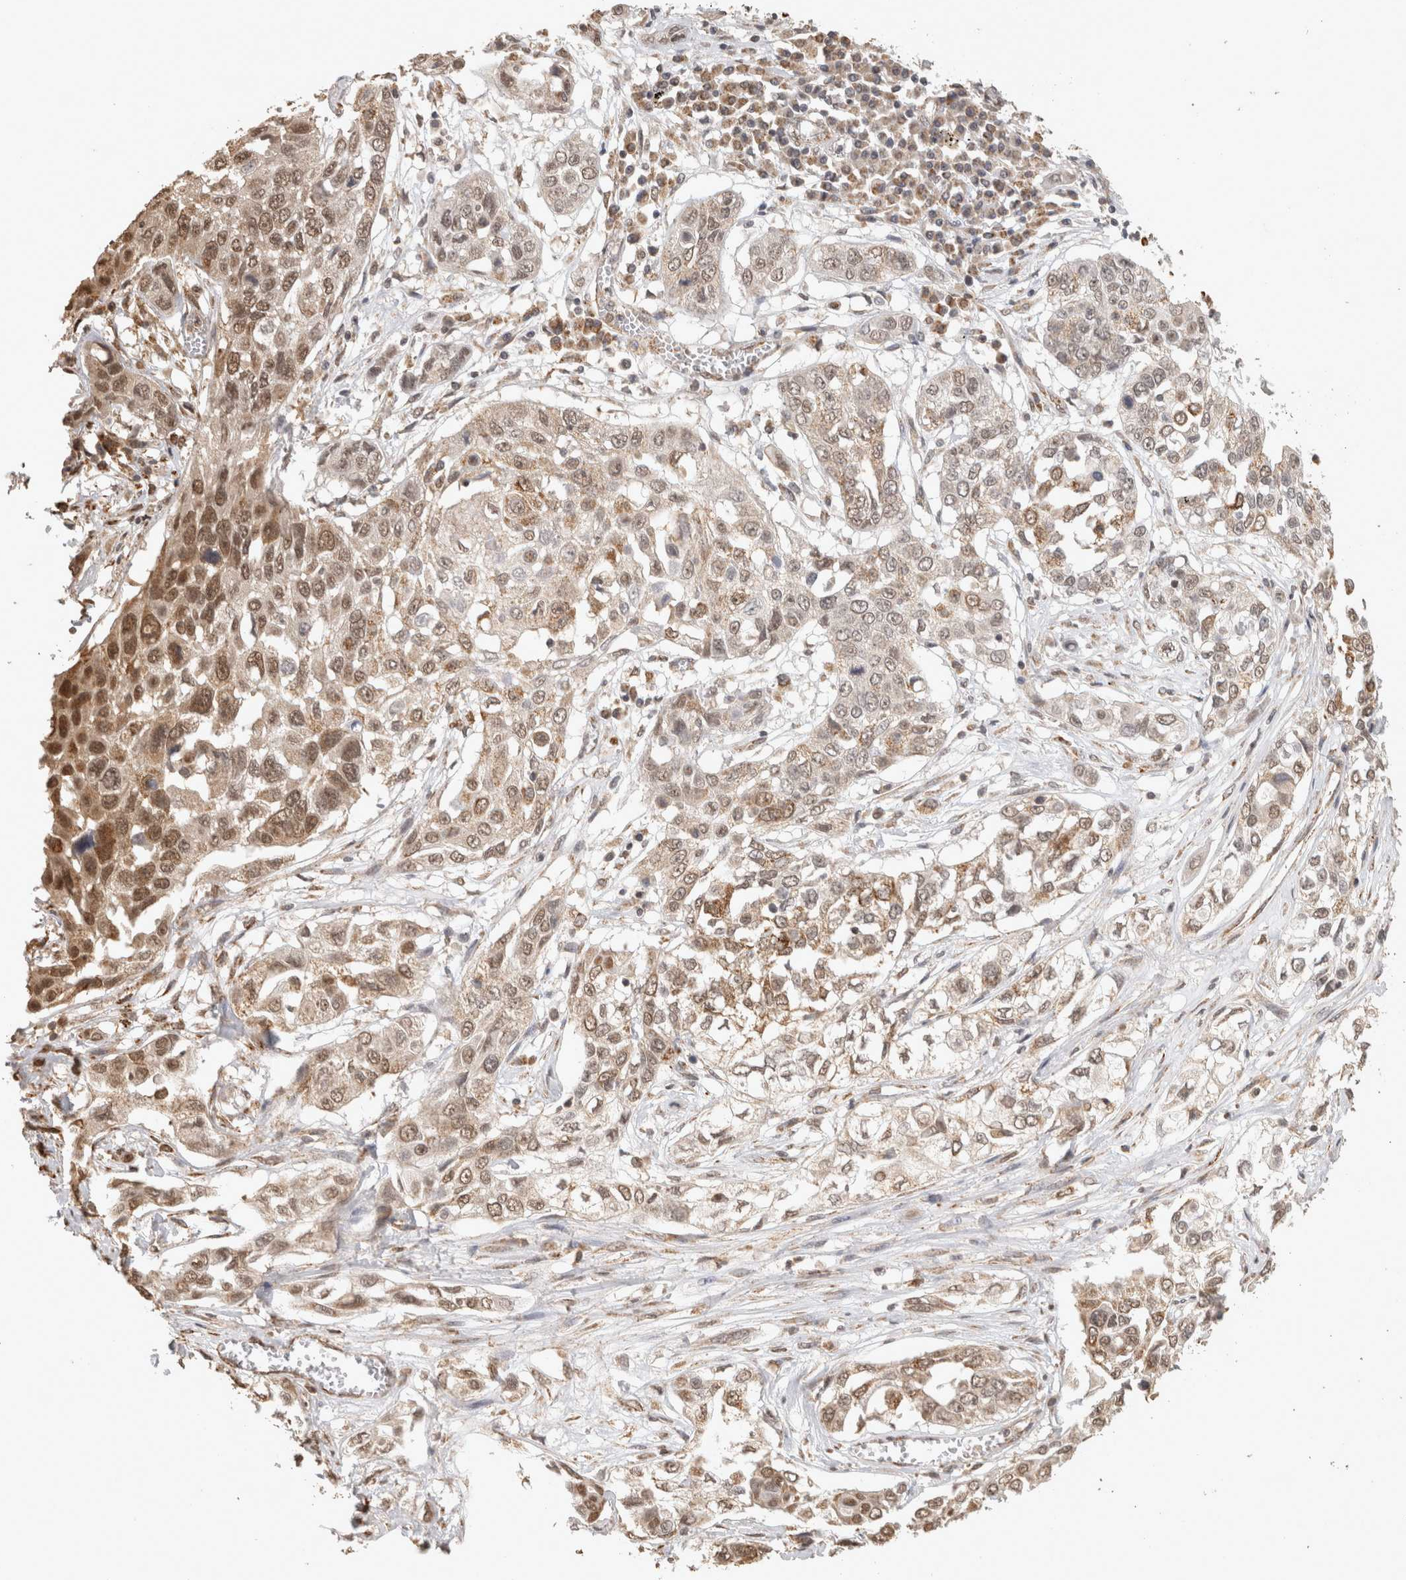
{"staining": {"intensity": "moderate", "quantity": "25%-75%", "location": "cytoplasmic/membranous,nuclear"}, "tissue": "lung cancer", "cell_type": "Tumor cells", "image_type": "cancer", "snomed": [{"axis": "morphology", "description": "Squamous cell carcinoma, NOS"}, {"axis": "topography", "description": "Lung"}], "caption": "Protein expression analysis of lung squamous cell carcinoma reveals moderate cytoplasmic/membranous and nuclear expression in about 25%-75% of tumor cells.", "gene": "BNIP3L", "patient": {"sex": "male", "age": 71}}